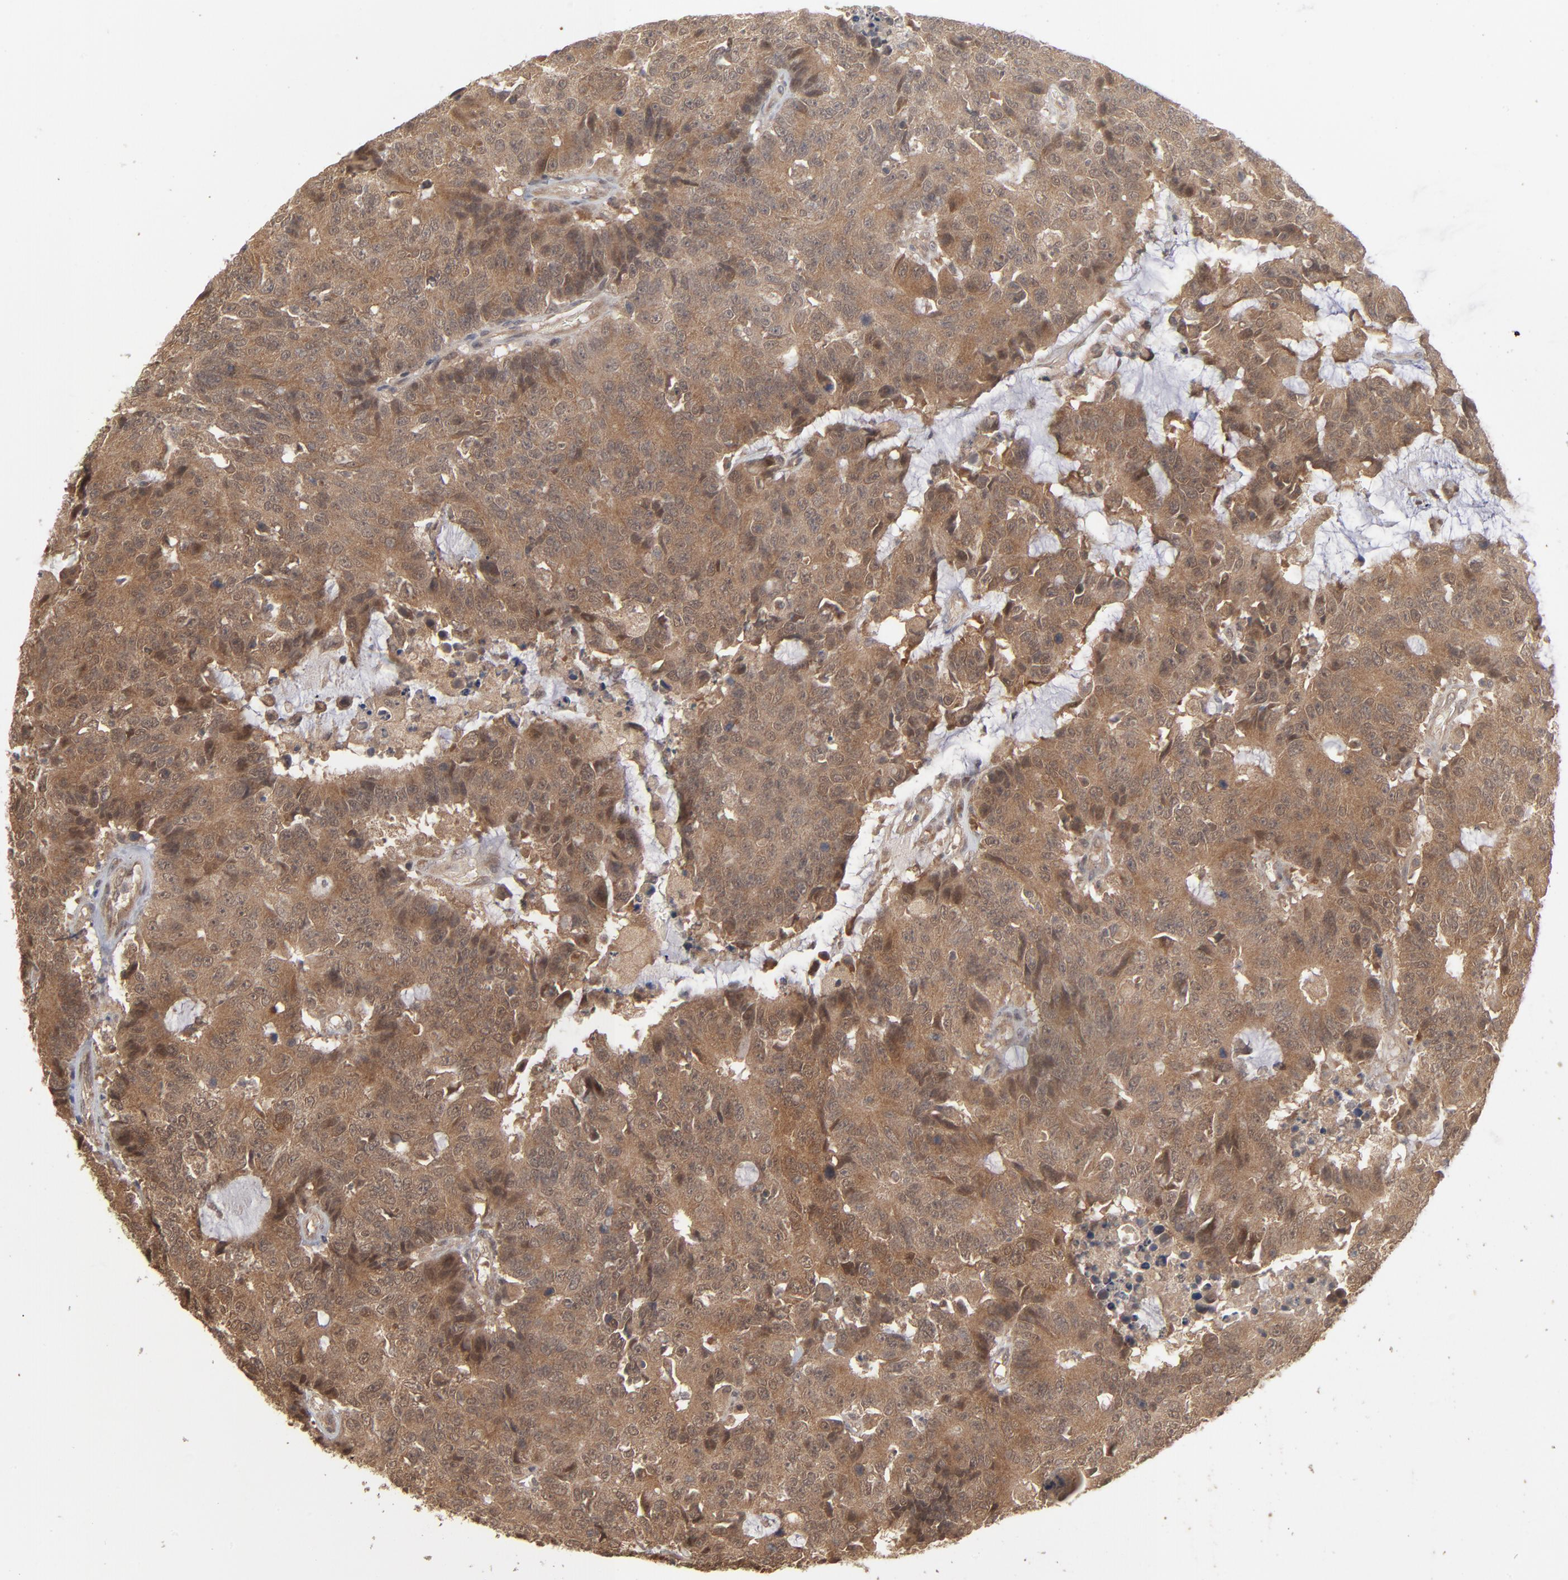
{"staining": {"intensity": "moderate", "quantity": ">75%", "location": "cytoplasmic/membranous"}, "tissue": "colorectal cancer", "cell_type": "Tumor cells", "image_type": "cancer", "snomed": [{"axis": "morphology", "description": "Adenocarcinoma, NOS"}, {"axis": "topography", "description": "Colon"}], "caption": "Colorectal cancer (adenocarcinoma) stained with a protein marker displays moderate staining in tumor cells.", "gene": "SCFD1", "patient": {"sex": "female", "age": 86}}